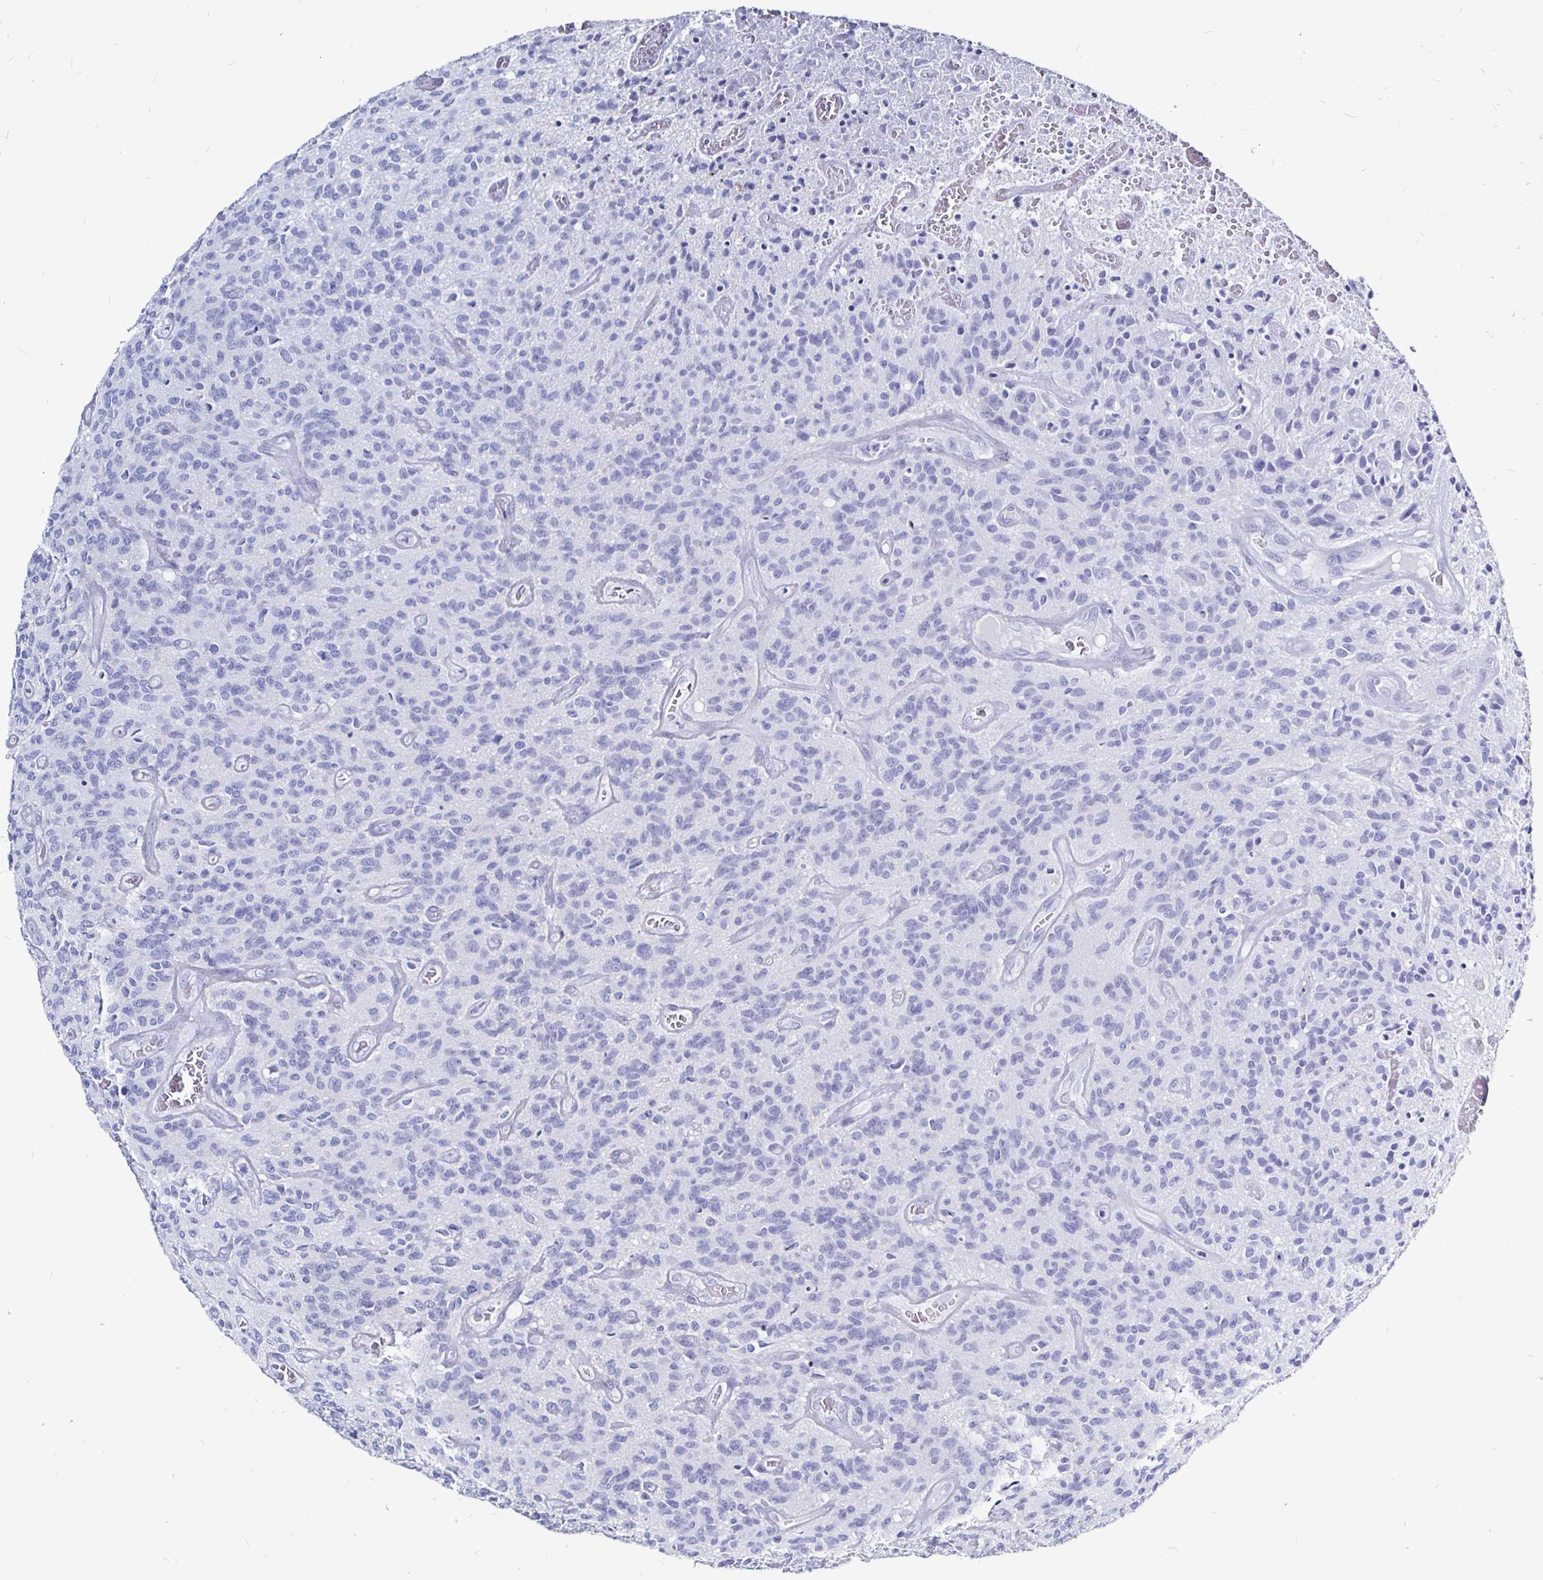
{"staining": {"intensity": "negative", "quantity": "none", "location": "none"}, "tissue": "glioma", "cell_type": "Tumor cells", "image_type": "cancer", "snomed": [{"axis": "morphology", "description": "Glioma, malignant, High grade"}, {"axis": "topography", "description": "Brain"}], "caption": "DAB immunohistochemical staining of human glioma reveals no significant positivity in tumor cells. (DAB IHC, high magnification).", "gene": "LUZP4", "patient": {"sex": "male", "age": 76}}